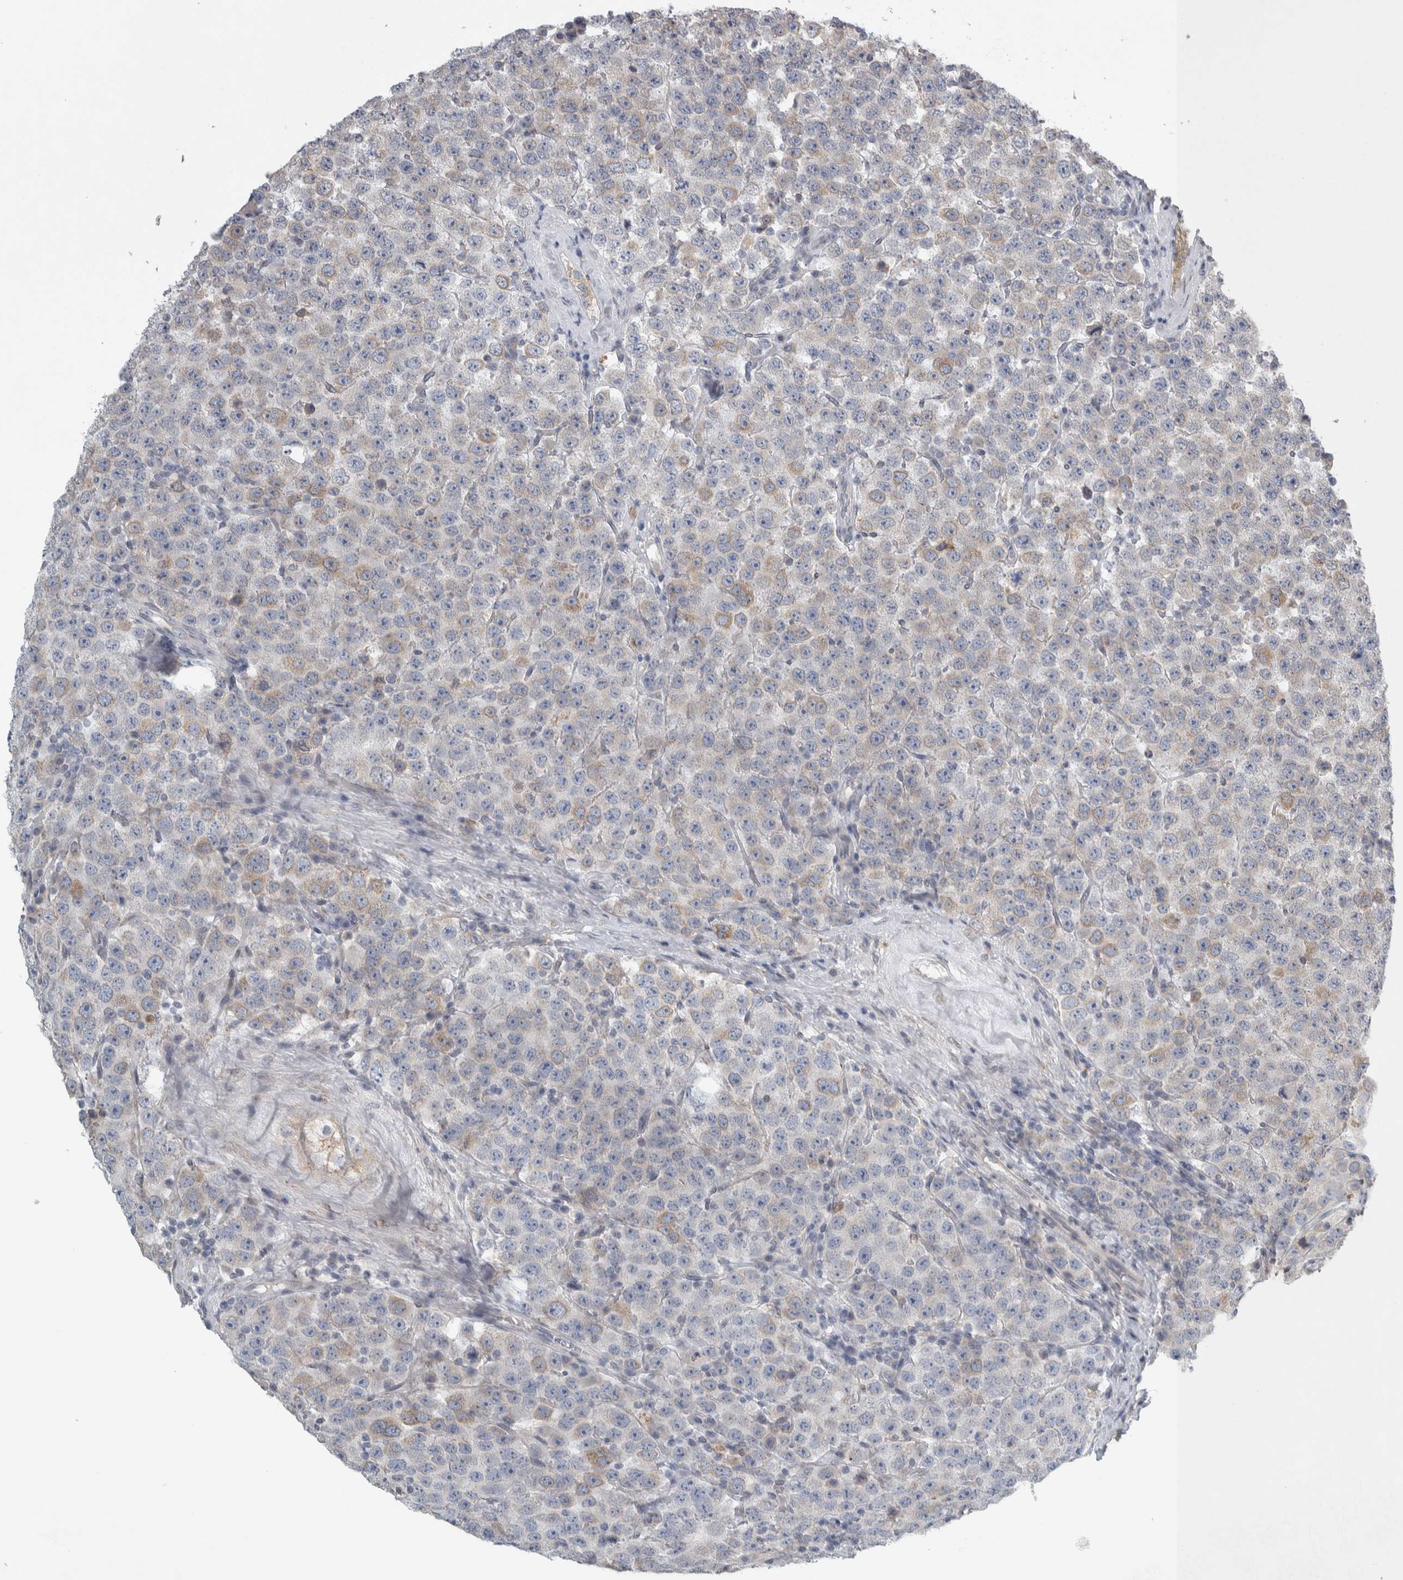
{"staining": {"intensity": "weak", "quantity": "<25%", "location": "cytoplasmic/membranous"}, "tissue": "testis cancer", "cell_type": "Tumor cells", "image_type": "cancer", "snomed": [{"axis": "morphology", "description": "Seminoma, NOS"}, {"axis": "topography", "description": "Testis"}], "caption": "This image is of testis cancer stained with immunohistochemistry (IHC) to label a protein in brown with the nuclei are counter-stained blue. There is no expression in tumor cells.", "gene": "SIGMAR1", "patient": {"sex": "male", "age": 28}}